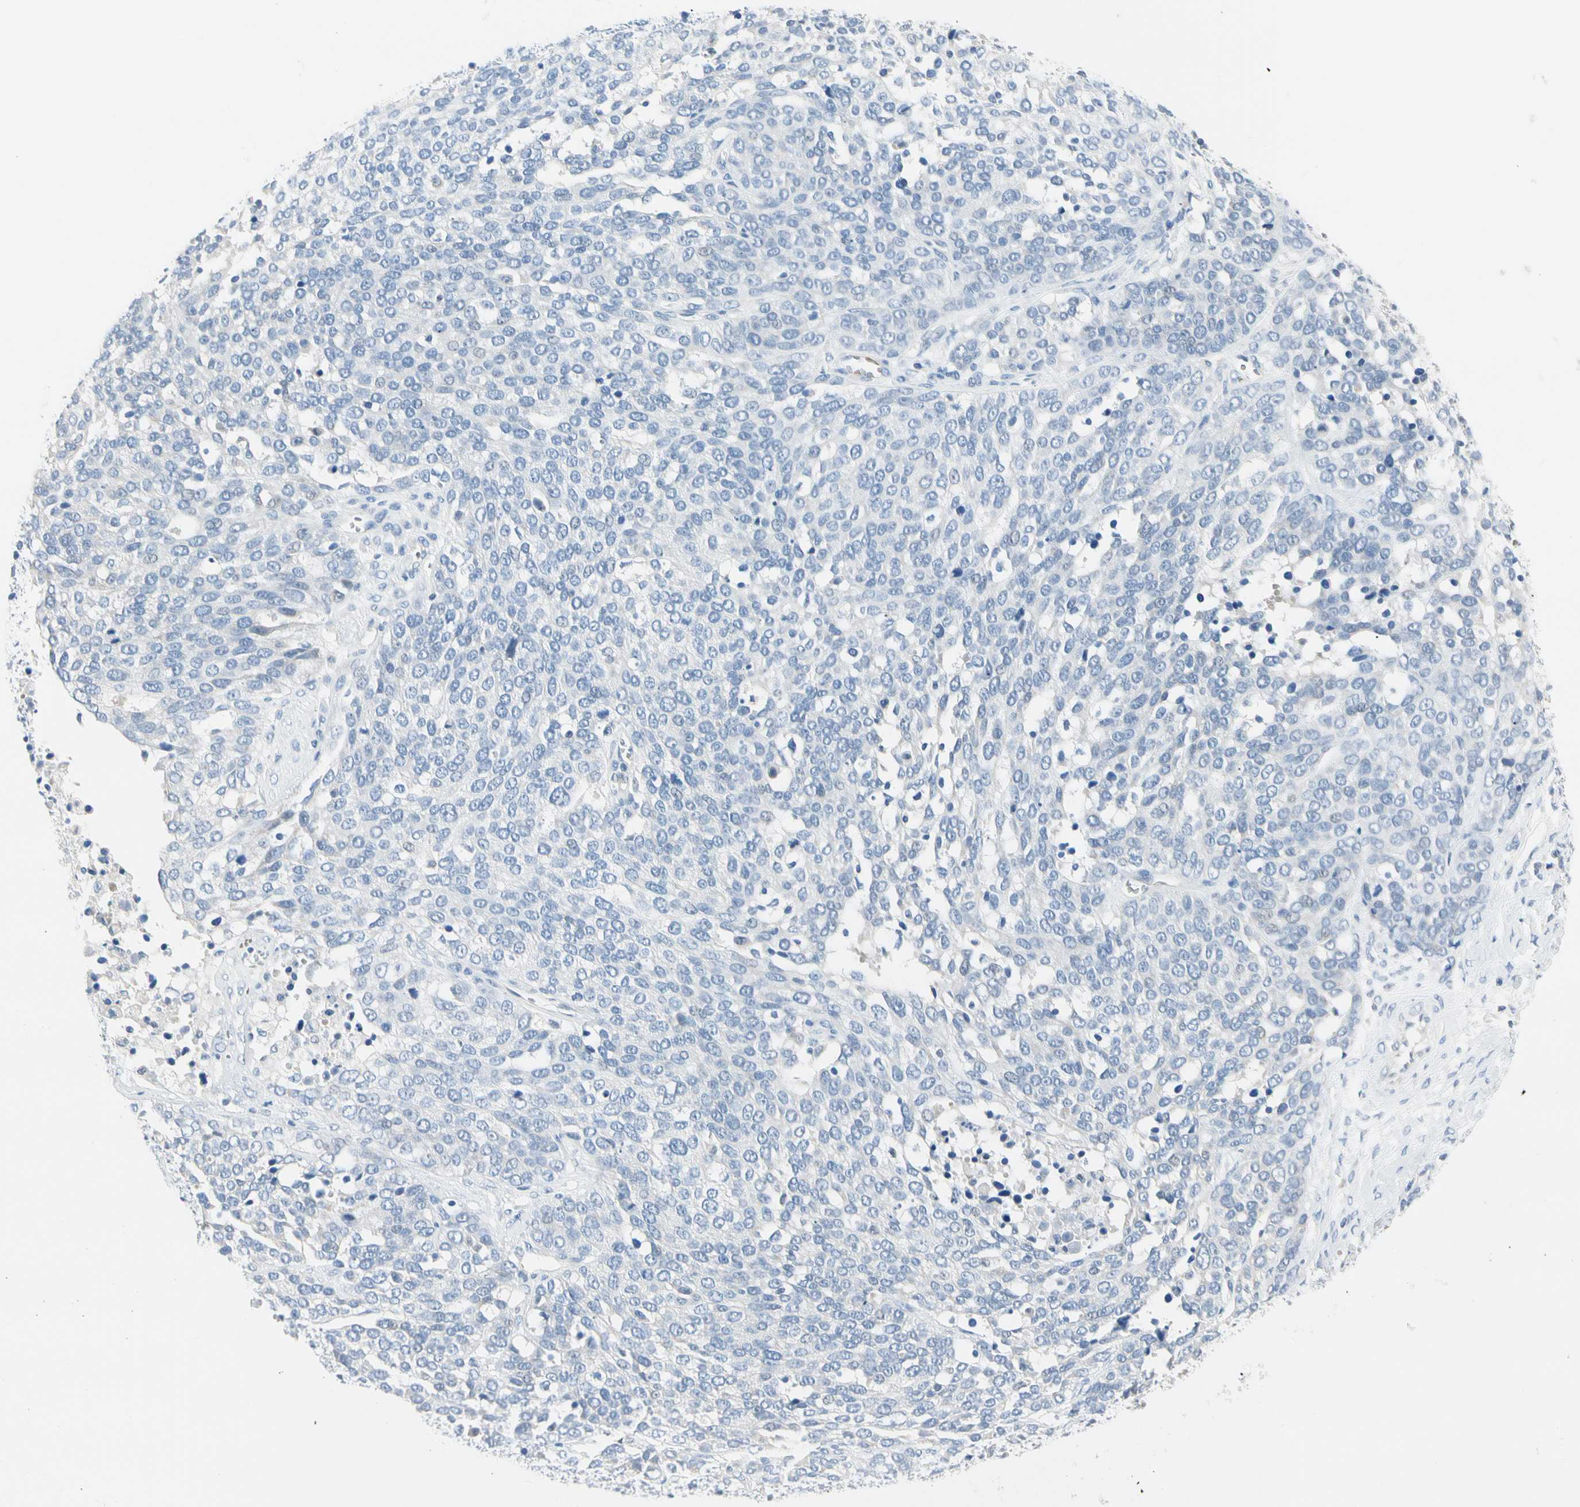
{"staining": {"intensity": "negative", "quantity": "none", "location": "none"}, "tissue": "ovarian cancer", "cell_type": "Tumor cells", "image_type": "cancer", "snomed": [{"axis": "morphology", "description": "Cystadenocarcinoma, serous, NOS"}, {"axis": "topography", "description": "Ovary"}], "caption": "An image of human ovarian cancer is negative for staining in tumor cells. (Stains: DAB immunohistochemistry (IHC) with hematoxylin counter stain, Microscopy: brightfield microscopy at high magnification).", "gene": "CA1", "patient": {"sex": "female", "age": 44}}